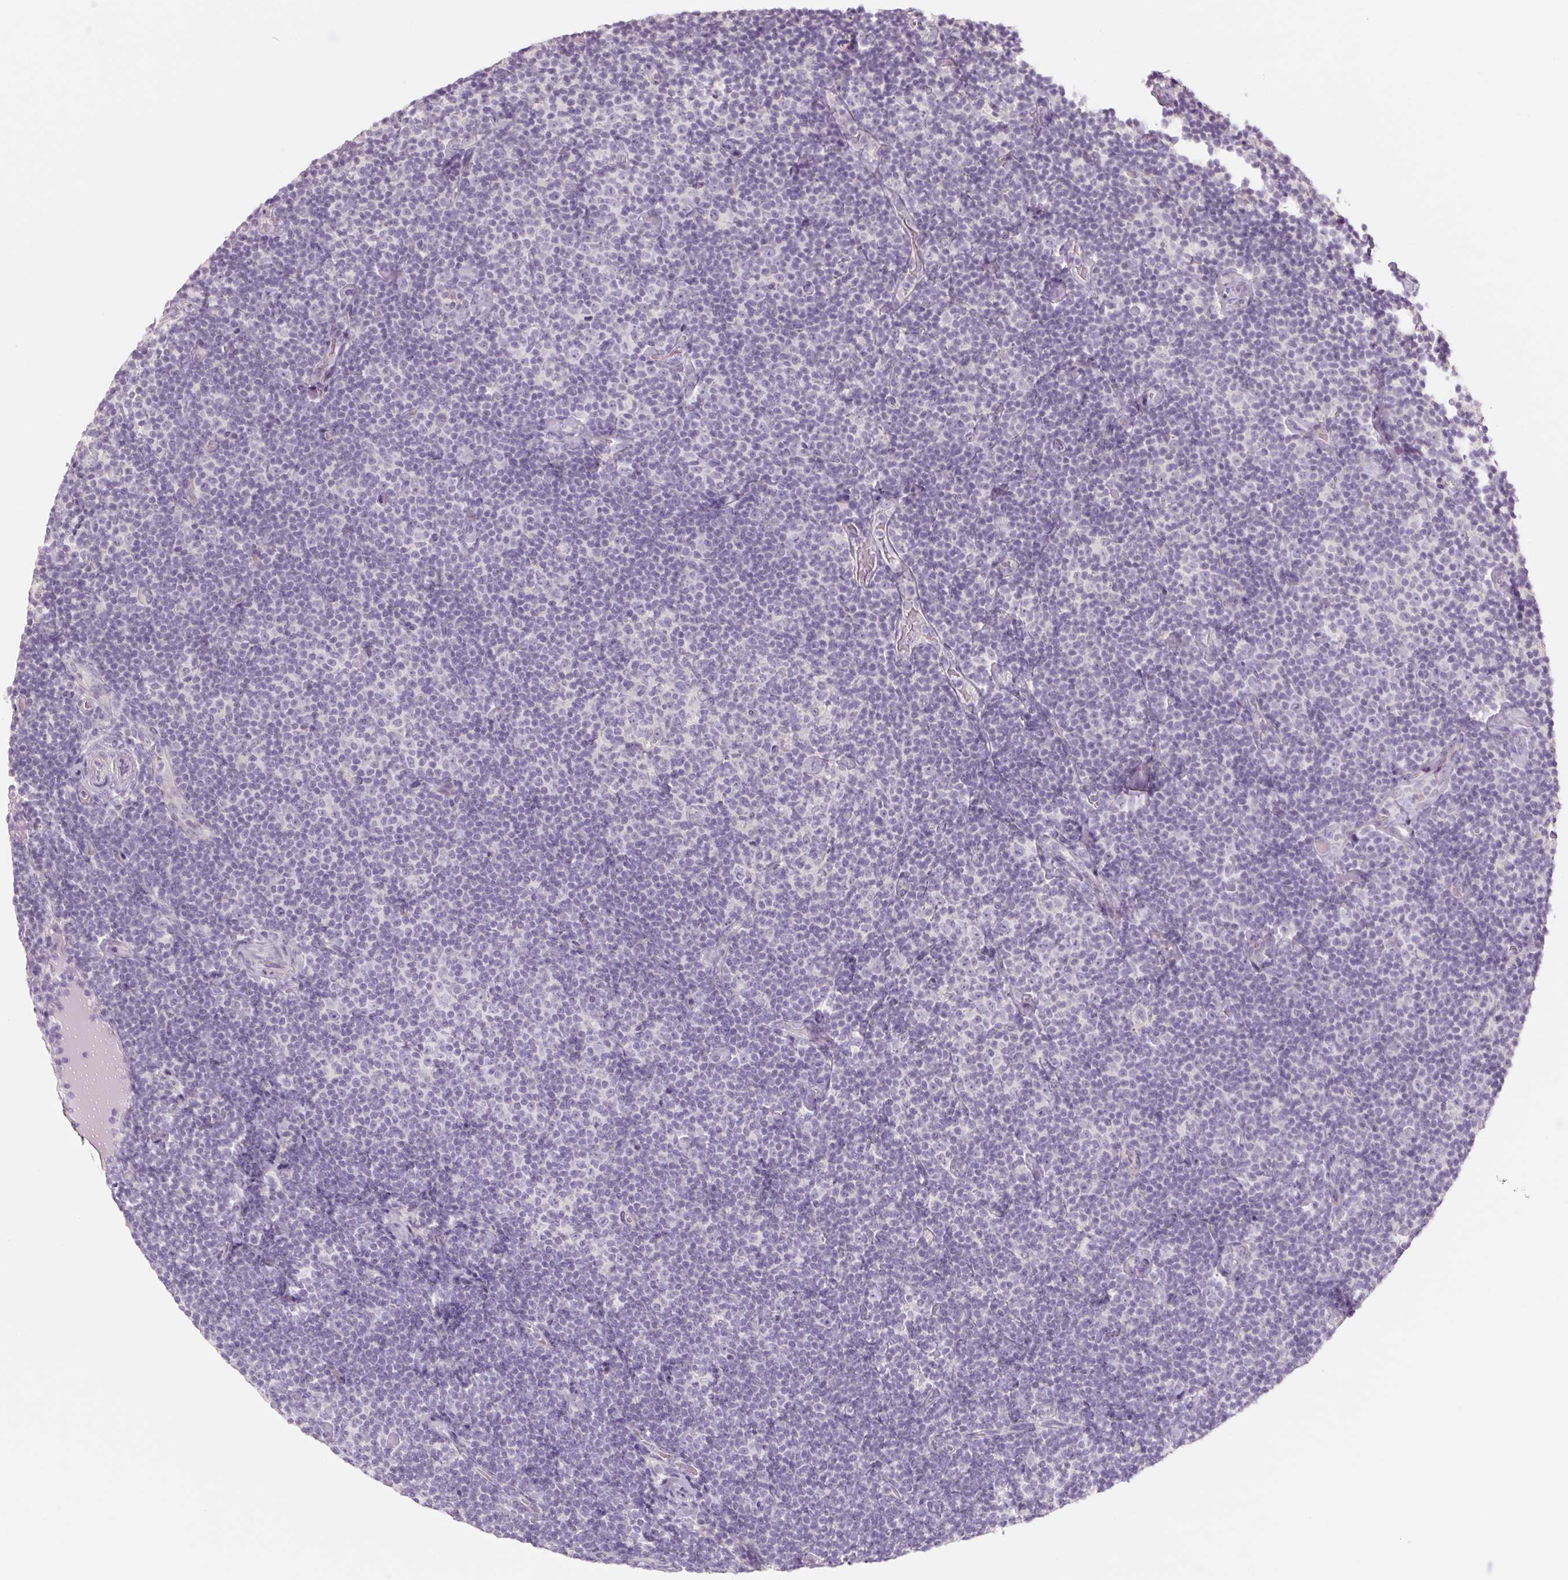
{"staining": {"intensity": "negative", "quantity": "none", "location": "none"}, "tissue": "lymphoma", "cell_type": "Tumor cells", "image_type": "cancer", "snomed": [{"axis": "morphology", "description": "Malignant lymphoma, non-Hodgkin's type, Low grade"}, {"axis": "topography", "description": "Lymph node"}], "caption": "The immunohistochemistry (IHC) histopathology image has no significant staining in tumor cells of low-grade malignant lymphoma, non-Hodgkin's type tissue.", "gene": "POU1F1", "patient": {"sex": "male", "age": 81}}